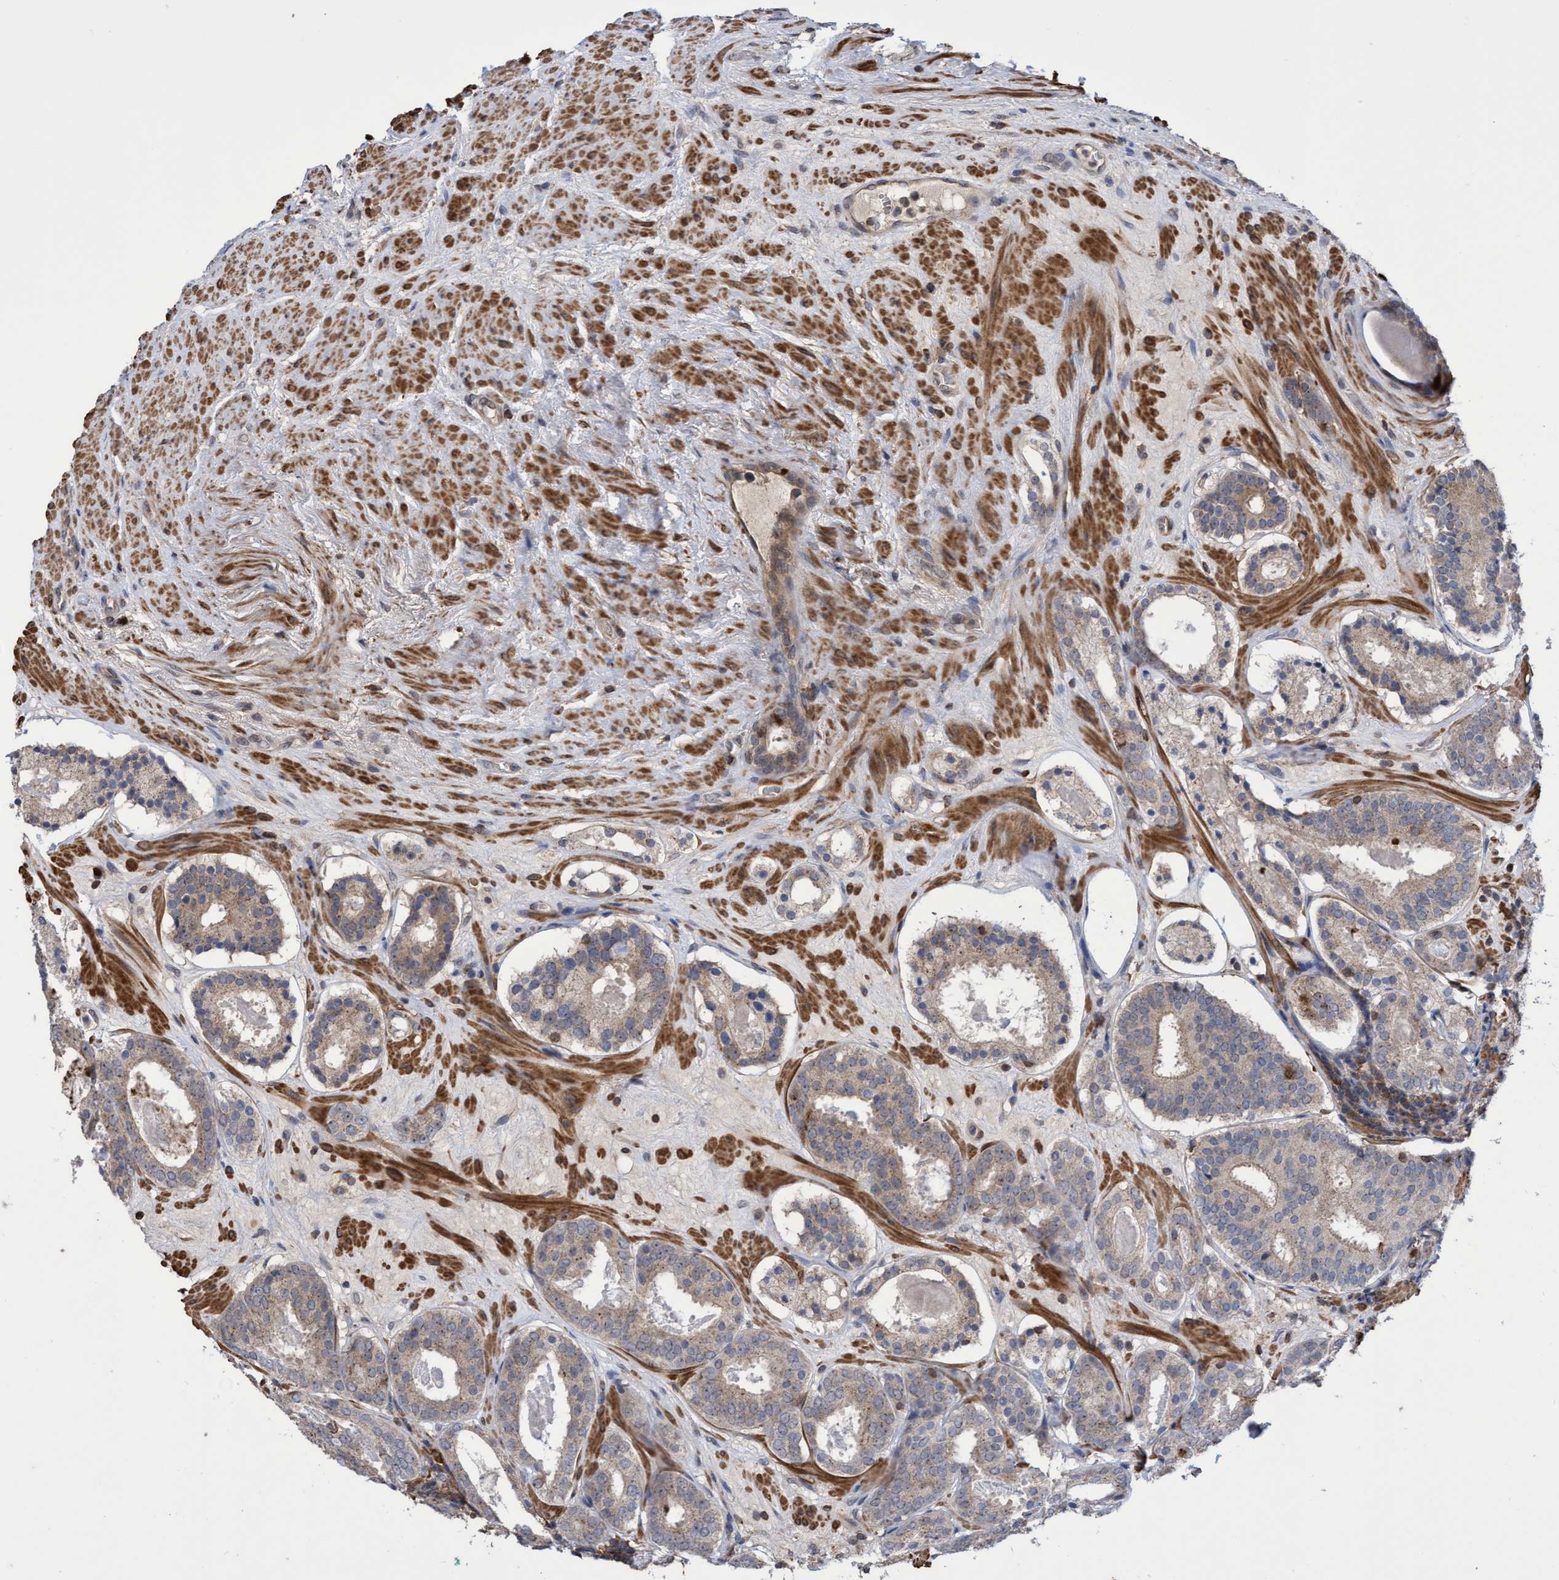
{"staining": {"intensity": "weak", "quantity": ">75%", "location": "cytoplasmic/membranous,nuclear"}, "tissue": "prostate cancer", "cell_type": "Tumor cells", "image_type": "cancer", "snomed": [{"axis": "morphology", "description": "Adenocarcinoma, Low grade"}, {"axis": "topography", "description": "Prostate"}], "caption": "Protein positivity by immunohistochemistry displays weak cytoplasmic/membranous and nuclear positivity in approximately >75% of tumor cells in prostate adenocarcinoma (low-grade).", "gene": "SLBP", "patient": {"sex": "male", "age": 69}}